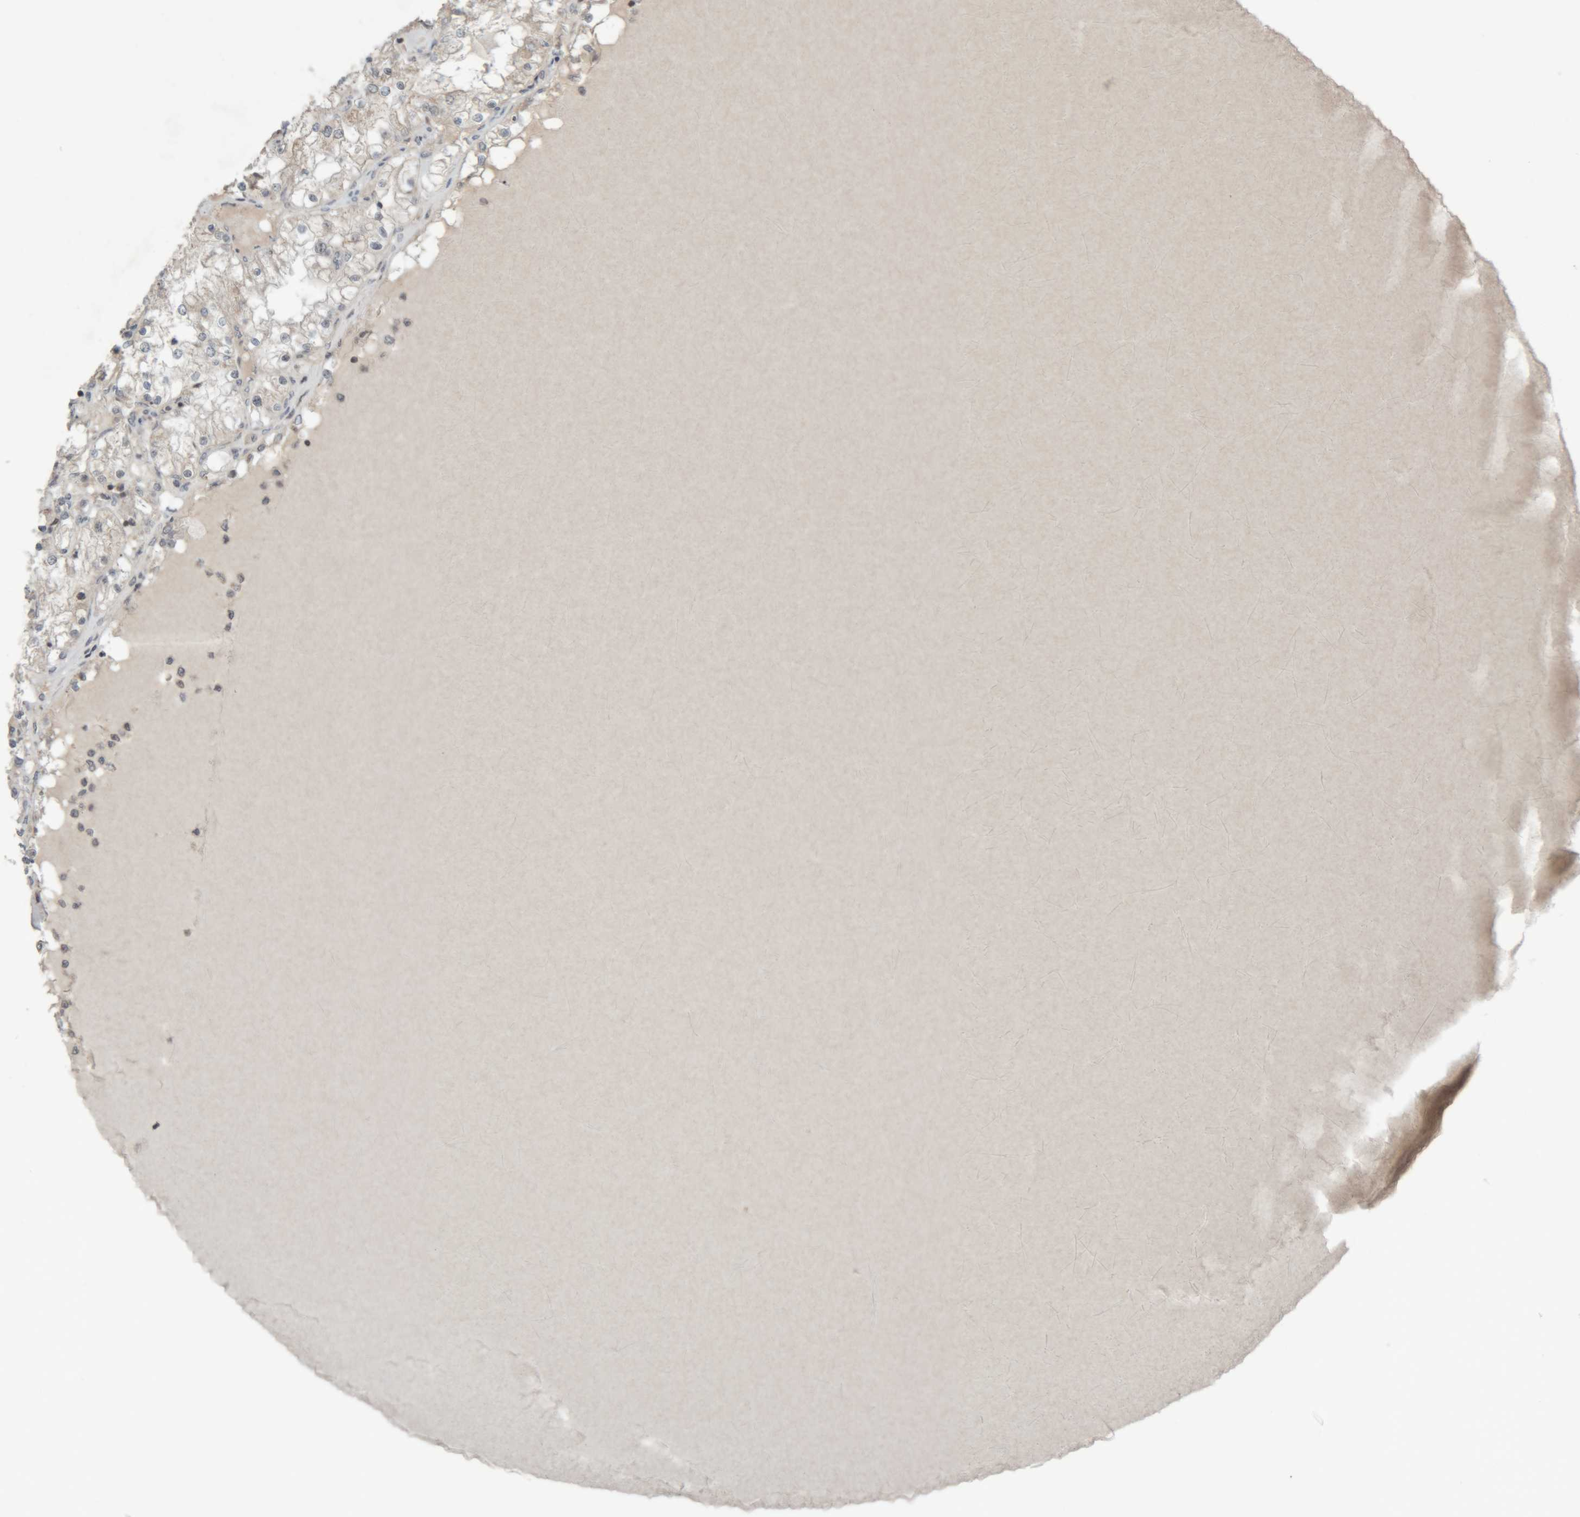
{"staining": {"intensity": "negative", "quantity": "none", "location": "none"}, "tissue": "renal cancer", "cell_type": "Tumor cells", "image_type": "cancer", "snomed": [{"axis": "morphology", "description": "Adenocarcinoma, NOS"}, {"axis": "topography", "description": "Kidney"}], "caption": "Immunohistochemistry micrograph of renal adenocarcinoma stained for a protein (brown), which demonstrates no staining in tumor cells.", "gene": "RPF1", "patient": {"sex": "male", "age": 68}}